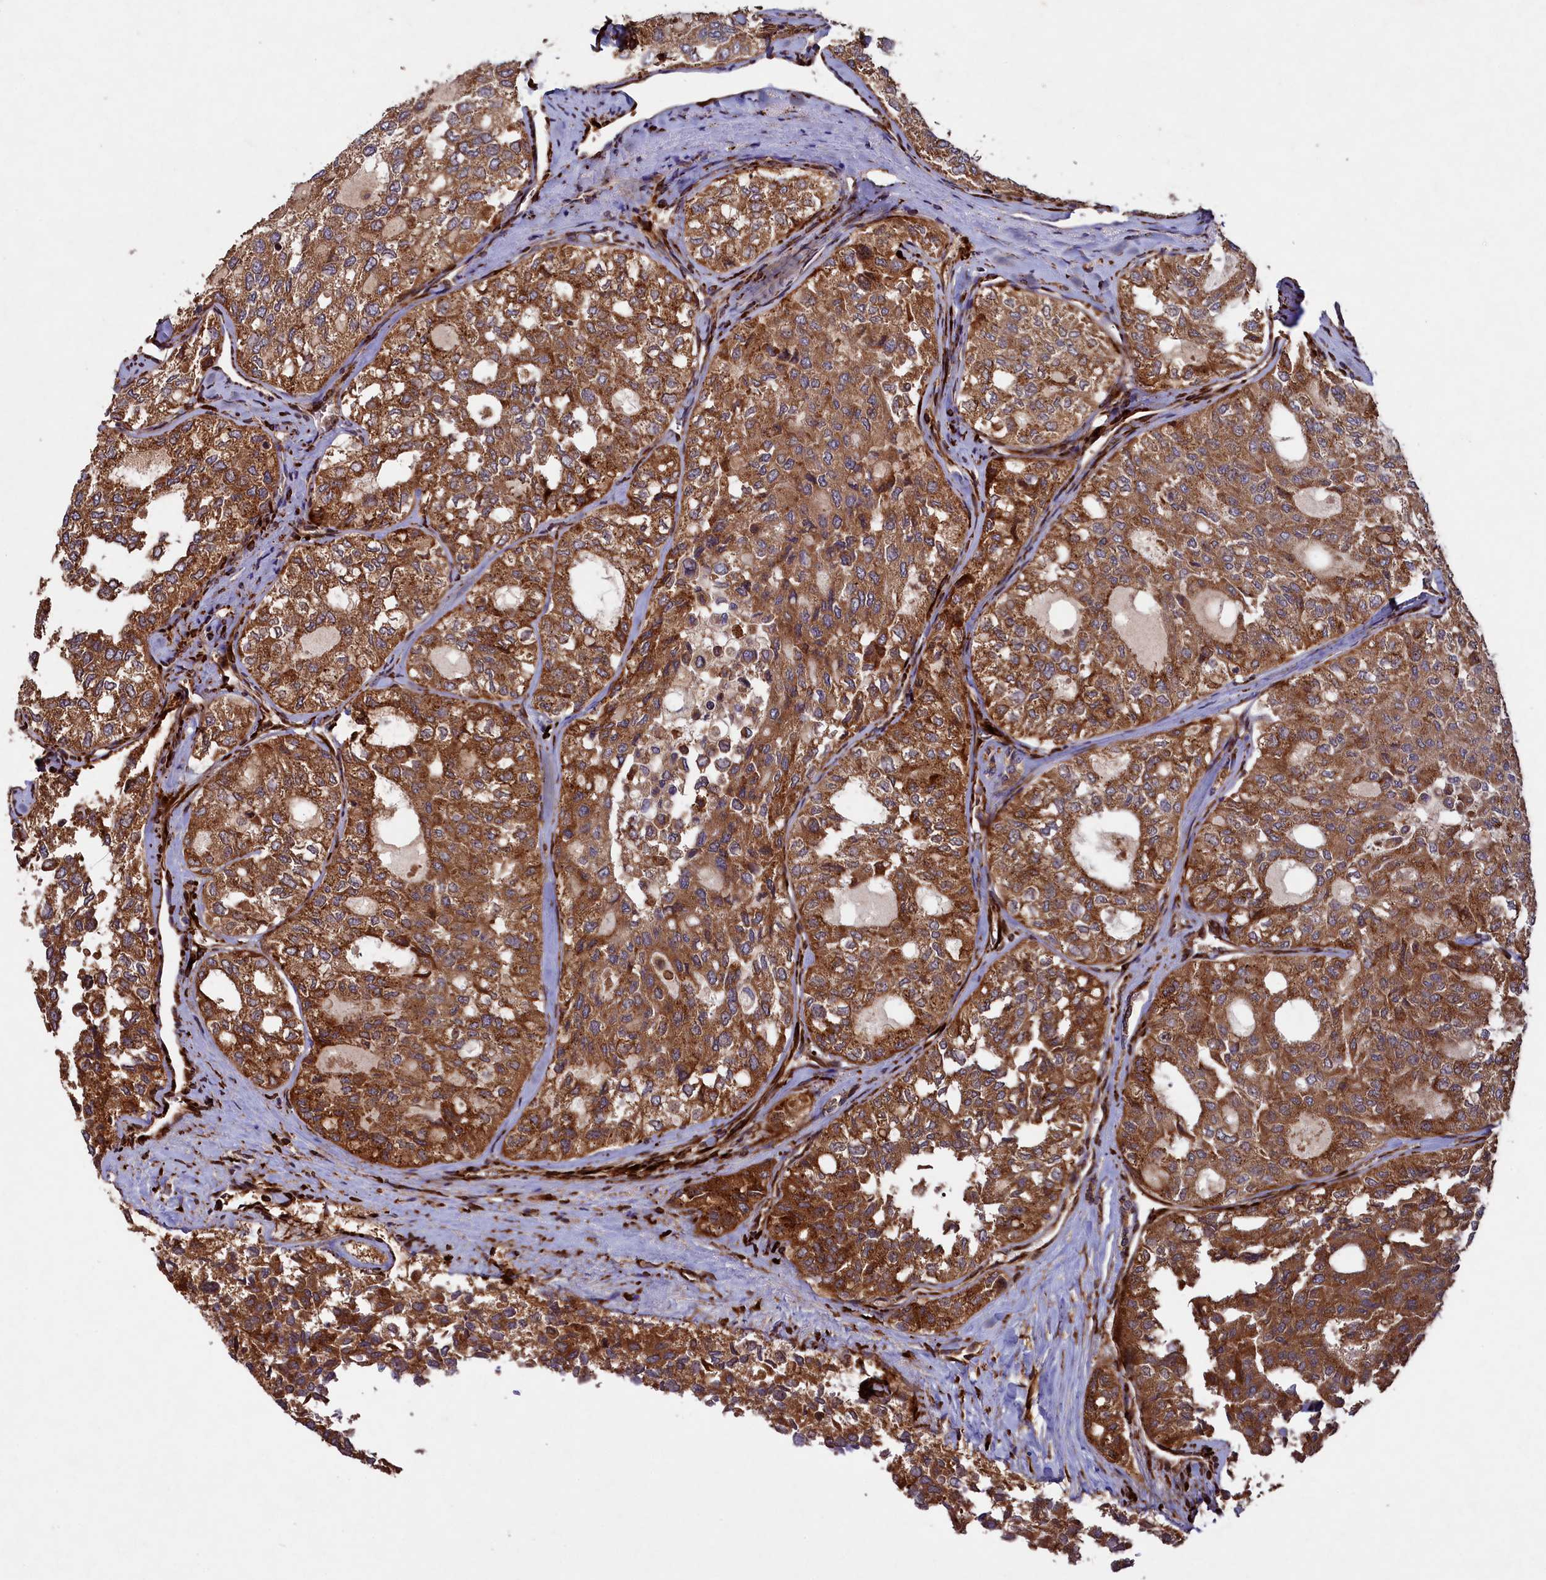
{"staining": {"intensity": "strong", "quantity": ">75%", "location": "cytoplasmic/membranous"}, "tissue": "thyroid cancer", "cell_type": "Tumor cells", "image_type": "cancer", "snomed": [{"axis": "morphology", "description": "Follicular adenoma carcinoma, NOS"}, {"axis": "topography", "description": "Thyroid gland"}], "caption": "Strong cytoplasmic/membranous expression for a protein is seen in about >75% of tumor cells of thyroid follicular adenoma carcinoma using immunohistochemistry (IHC).", "gene": "ARRDC4", "patient": {"sex": "male", "age": 75}}